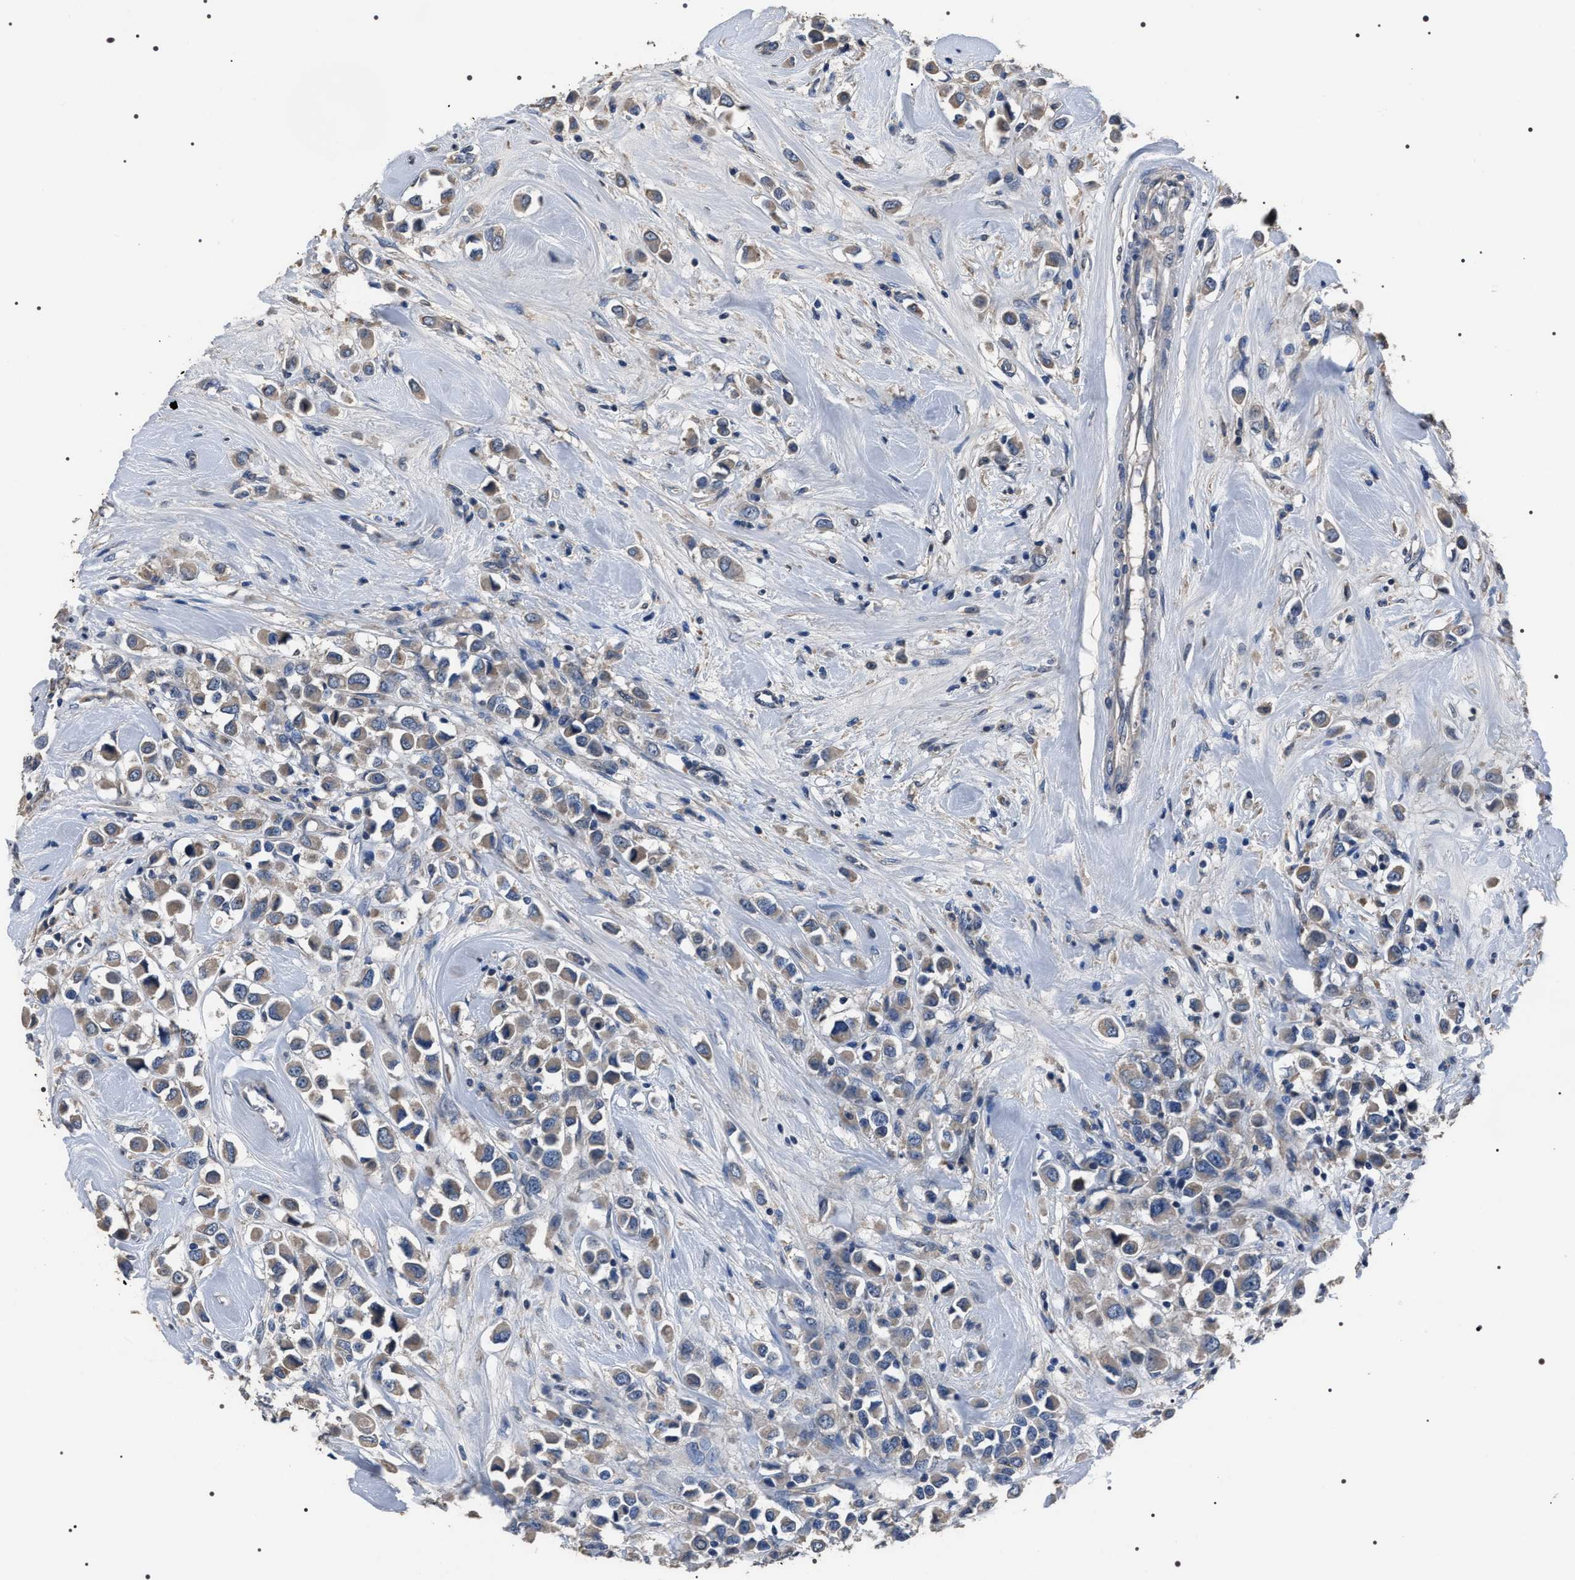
{"staining": {"intensity": "weak", "quantity": "25%-75%", "location": "cytoplasmic/membranous"}, "tissue": "breast cancer", "cell_type": "Tumor cells", "image_type": "cancer", "snomed": [{"axis": "morphology", "description": "Duct carcinoma"}, {"axis": "topography", "description": "Breast"}], "caption": "IHC staining of infiltrating ductal carcinoma (breast), which displays low levels of weak cytoplasmic/membranous expression in about 25%-75% of tumor cells indicating weak cytoplasmic/membranous protein positivity. The staining was performed using DAB (3,3'-diaminobenzidine) (brown) for protein detection and nuclei were counterstained in hematoxylin (blue).", "gene": "TRIM54", "patient": {"sex": "female", "age": 61}}